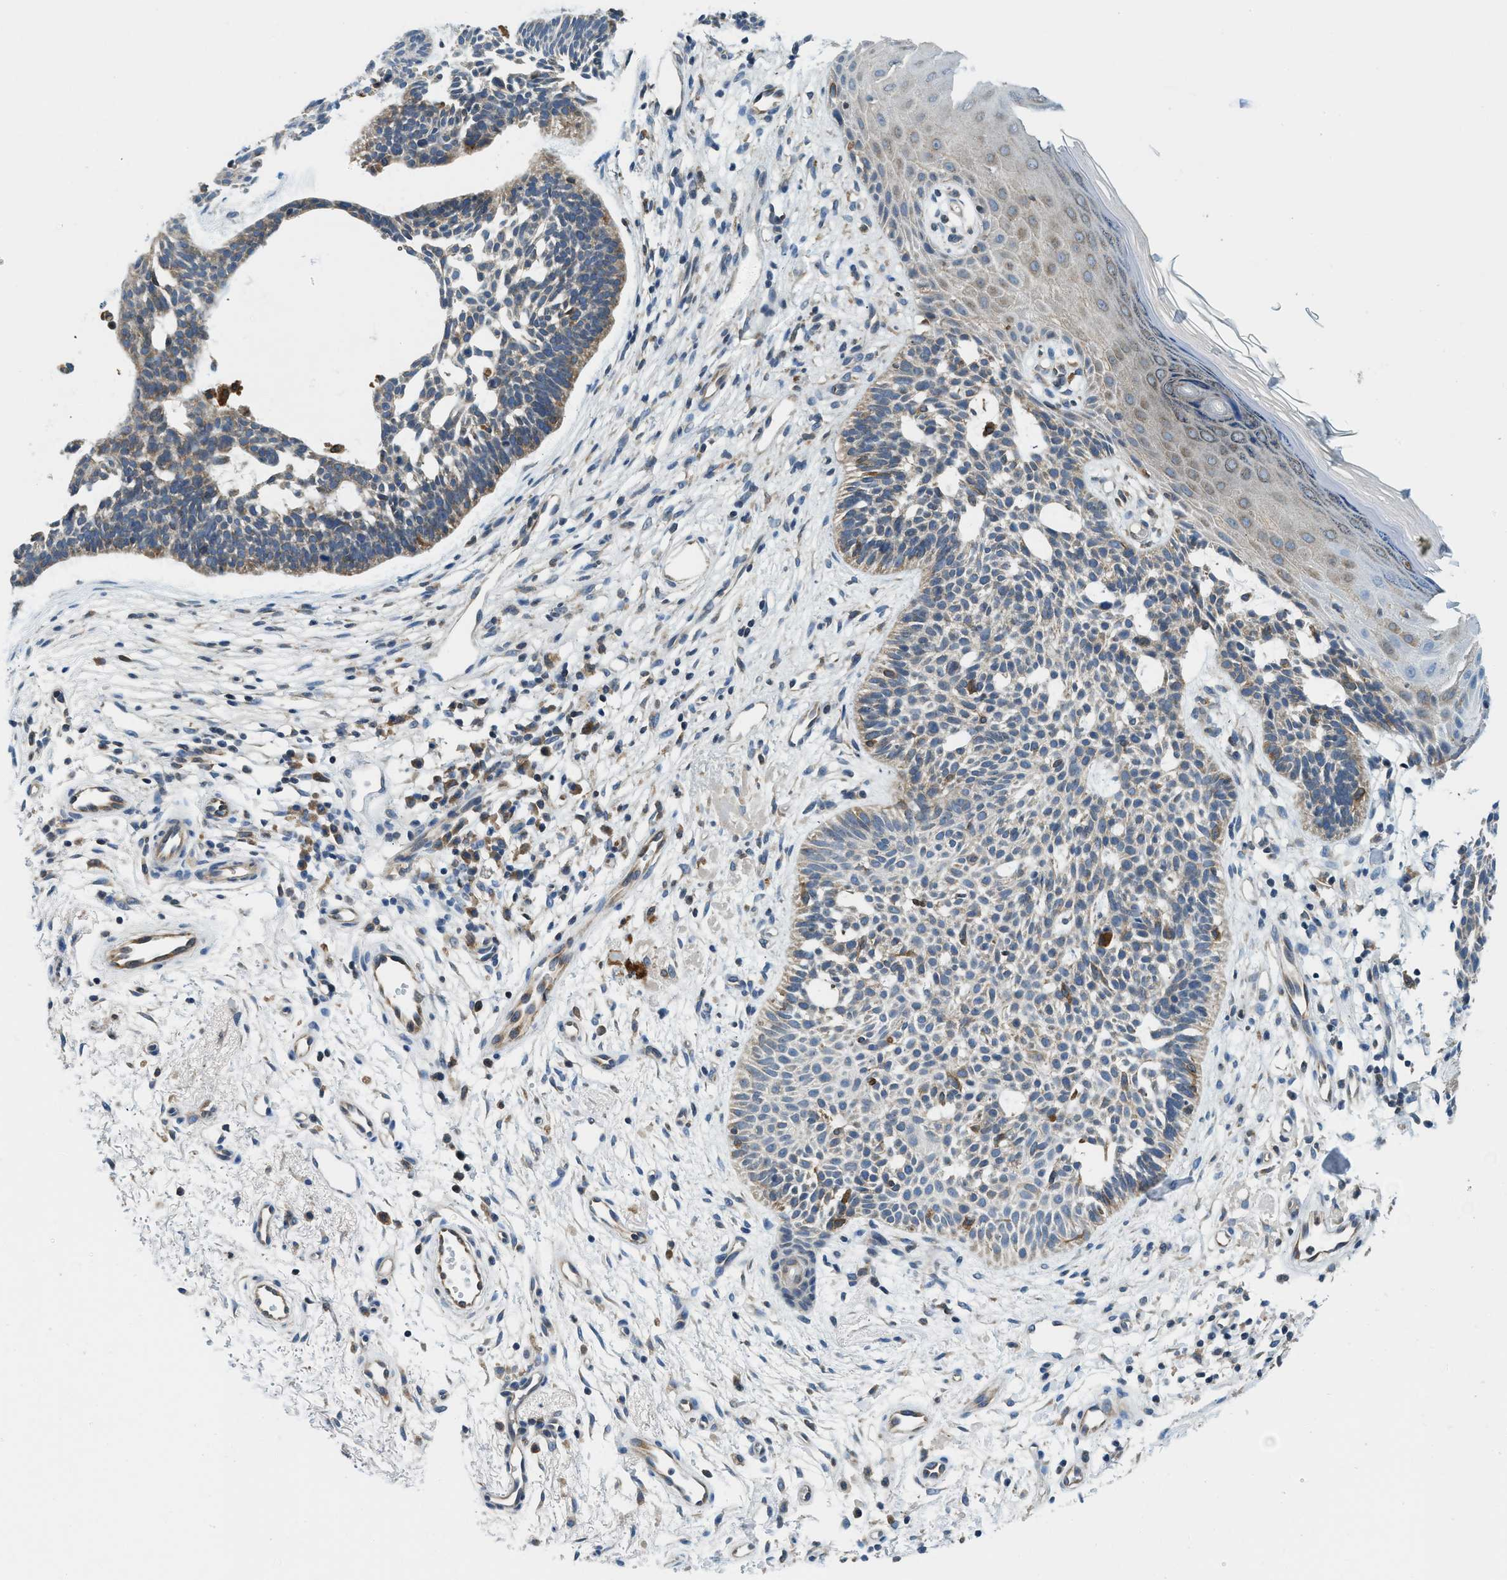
{"staining": {"intensity": "weak", "quantity": "25%-75%", "location": "cytoplasmic/membranous"}, "tissue": "skin cancer", "cell_type": "Tumor cells", "image_type": "cancer", "snomed": [{"axis": "morphology", "description": "Normal tissue, NOS"}, {"axis": "morphology", "description": "Basal cell carcinoma"}, {"axis": "topography", "description": "Skin"}], "caption": "Protein positivity by IHC reveals weak cytoplasmic/membranous staining in about 25%-75% of tumor cells in basal cell carcinoma (skin).", "gene": "BCAP31", "patient": {"sex": "female", "age": 69}}